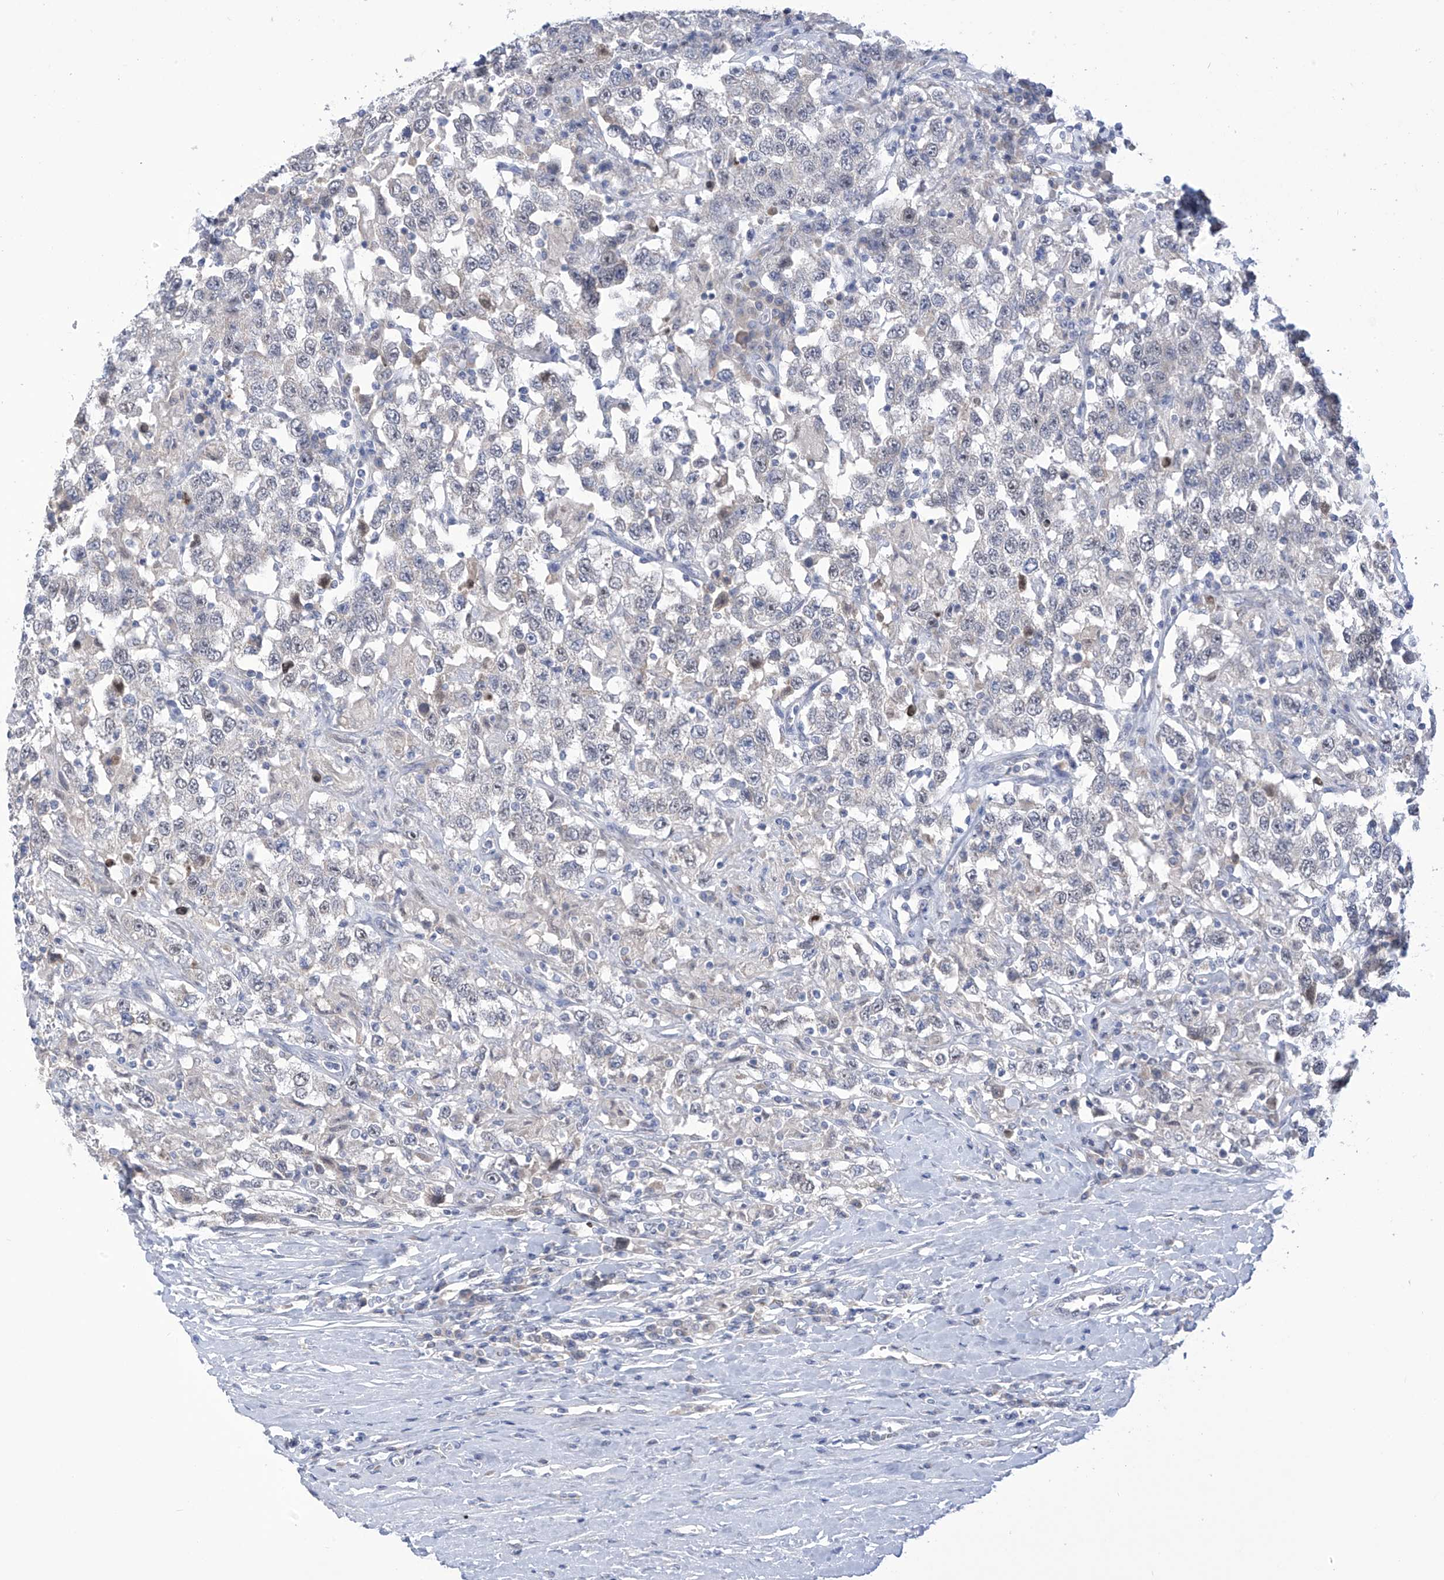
{"staining": {"intensity": "negative", "quantity": "none", "location": "none"}, "tissue": "testis cancer", "cell_type": "Tumor cells", "image_type": "cancer", "snomed": [{"axis": "morphology", "description": "Seminoma, NOS"}, {"axis": "topography", "description": "Testis"}], "caption": "High magnification brightfield microscopy of seminoma (testis) stained with DAB (brown) and counterstained with hematoxylin (blue): tumor cells show no significant expression. The staining is performed using DAB (3,3'-diaminobenzidine) brown chromogen with nuclei counter-stained in using hematoxylin.", "gene": "IBA57", "patient": {"sex": "male", "age": 41}}